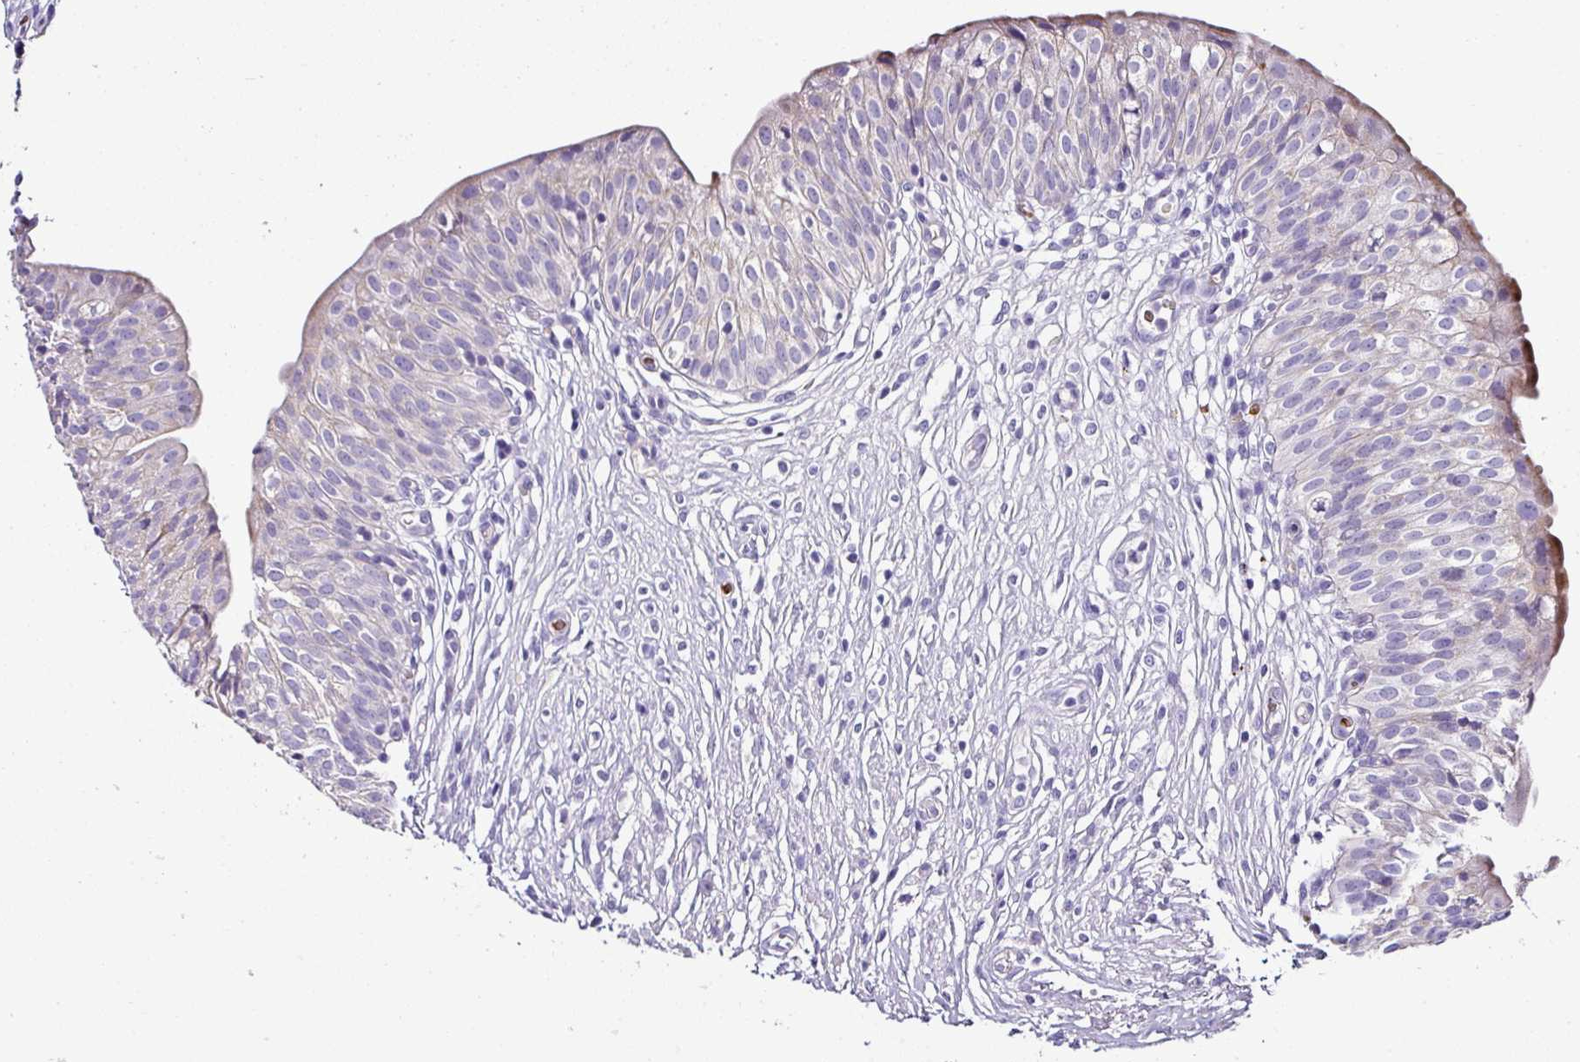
{"staining": {"intensity": "negative", "quantity": "none", "location": "none"}, "tissue": "urinary bladder", "cell_type": "Urothelial cells", "image_type": "normal", "snomed": [{"axis": "morphology", "description": "Normal tissue, NOS"}, {"axis": "topography", "description": "Urinary bladder"}], "caption": "A high-resolution image shows immunohistochemistry (IHC) staining of normal urinary bladder, which shows no significant expression in urothelial cells.", "gene": "NAPSA", "patient": {"sex": "male", "age": 55}}